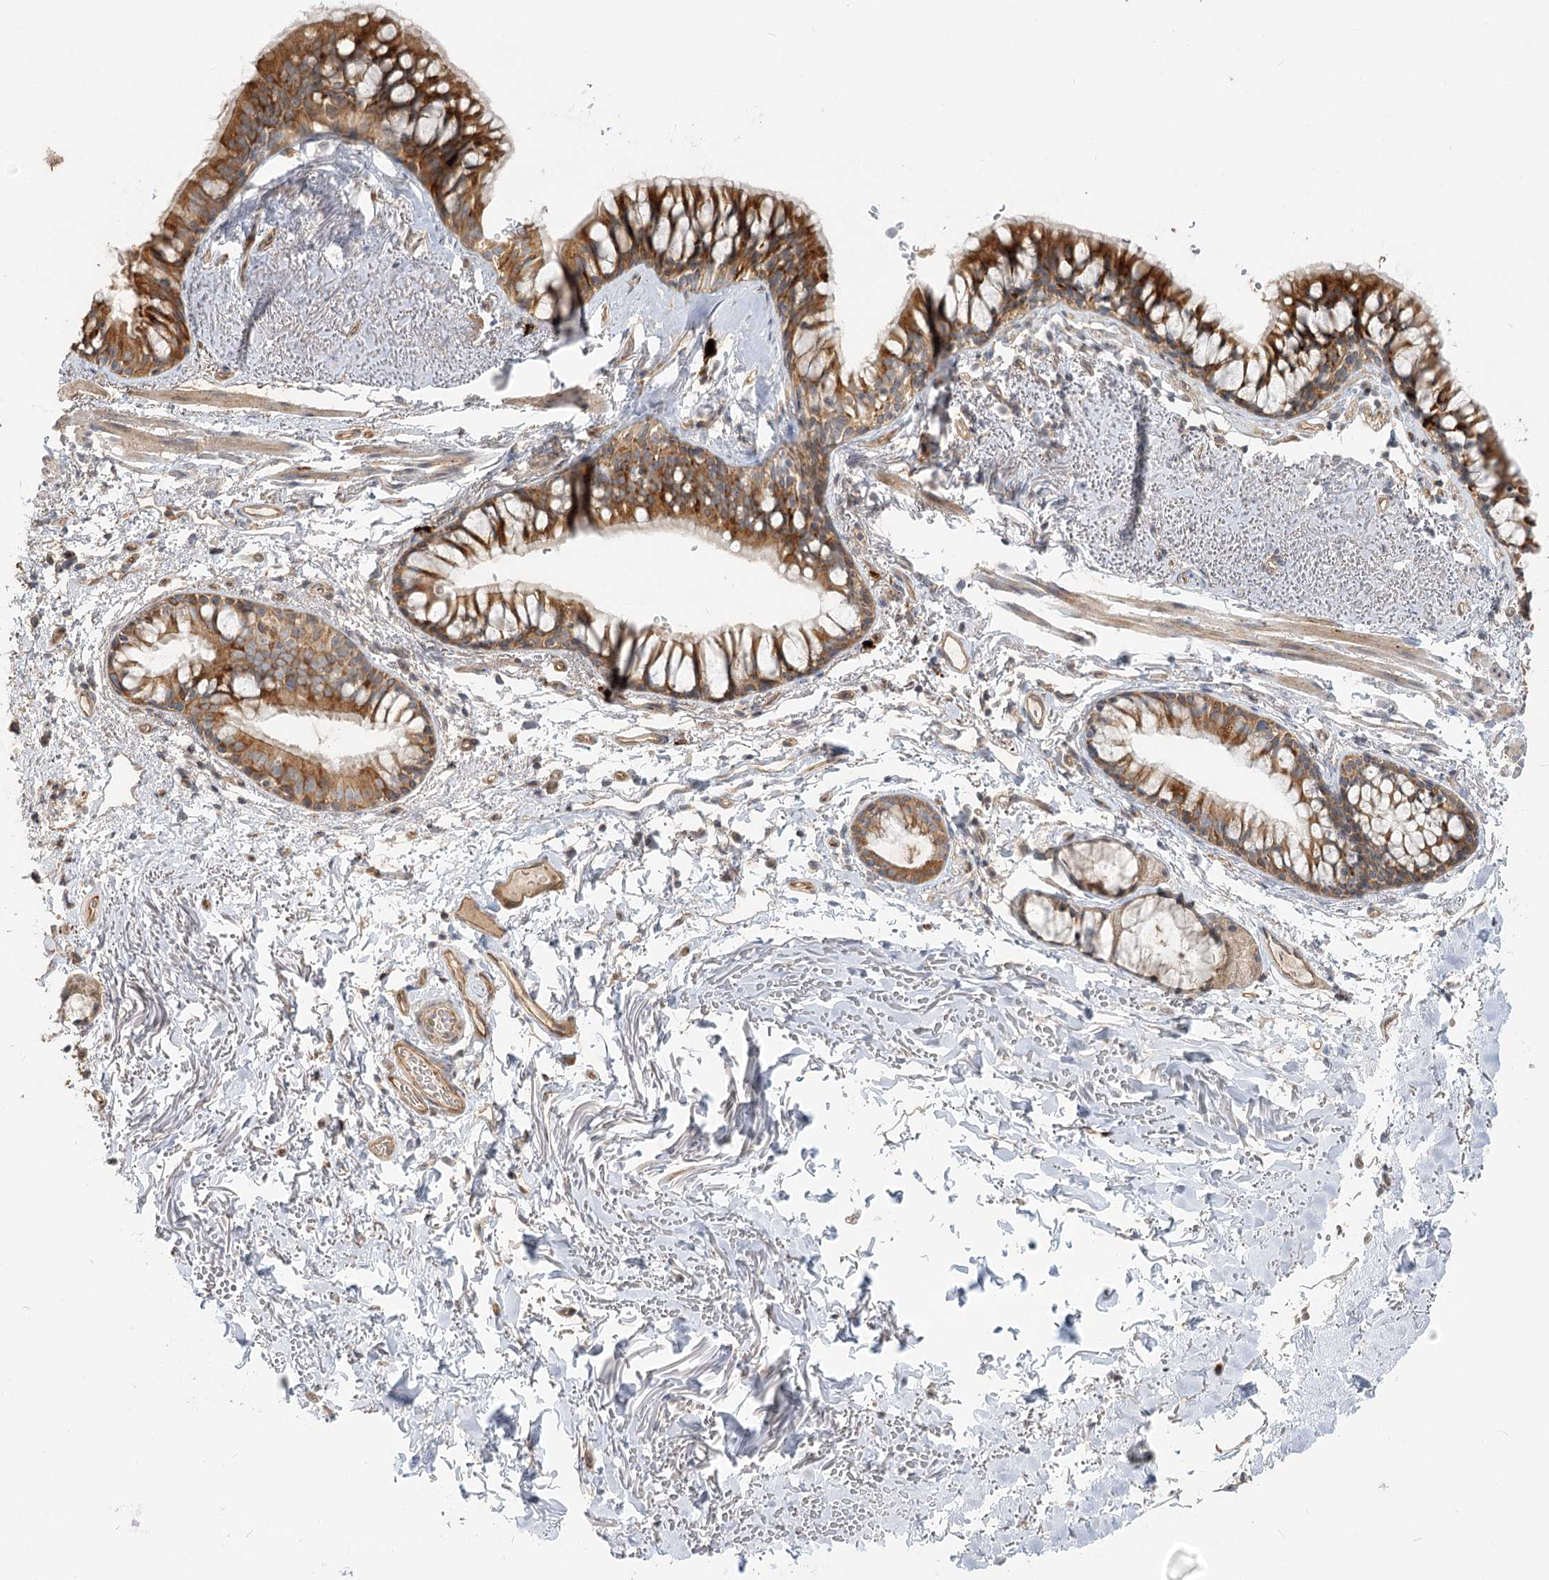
{"staining": {"intensity": "strong", "quantity": ">75%", "location": "cytoplasmic/membranous"}, "tissue": "bronchus", "cell_type": "Respiratory epithelial cells", "image_type": "normal", "snomed": [{"axis": "morphology", "description": "Normal tissue, NOS"}, {"axis": "topography", "description": "Cartilage tissue"}, {"axis": "topography", "description": "Bronchus"}], "caption": "Protein expression analysis of unremarkable human bronchus reveals strong cytoplasmic/membranous positivity in approximately >75% of respiratory epithelial cells.", "gene": "GUCY2C", "patient": {"sex": "female", "age": 73}}